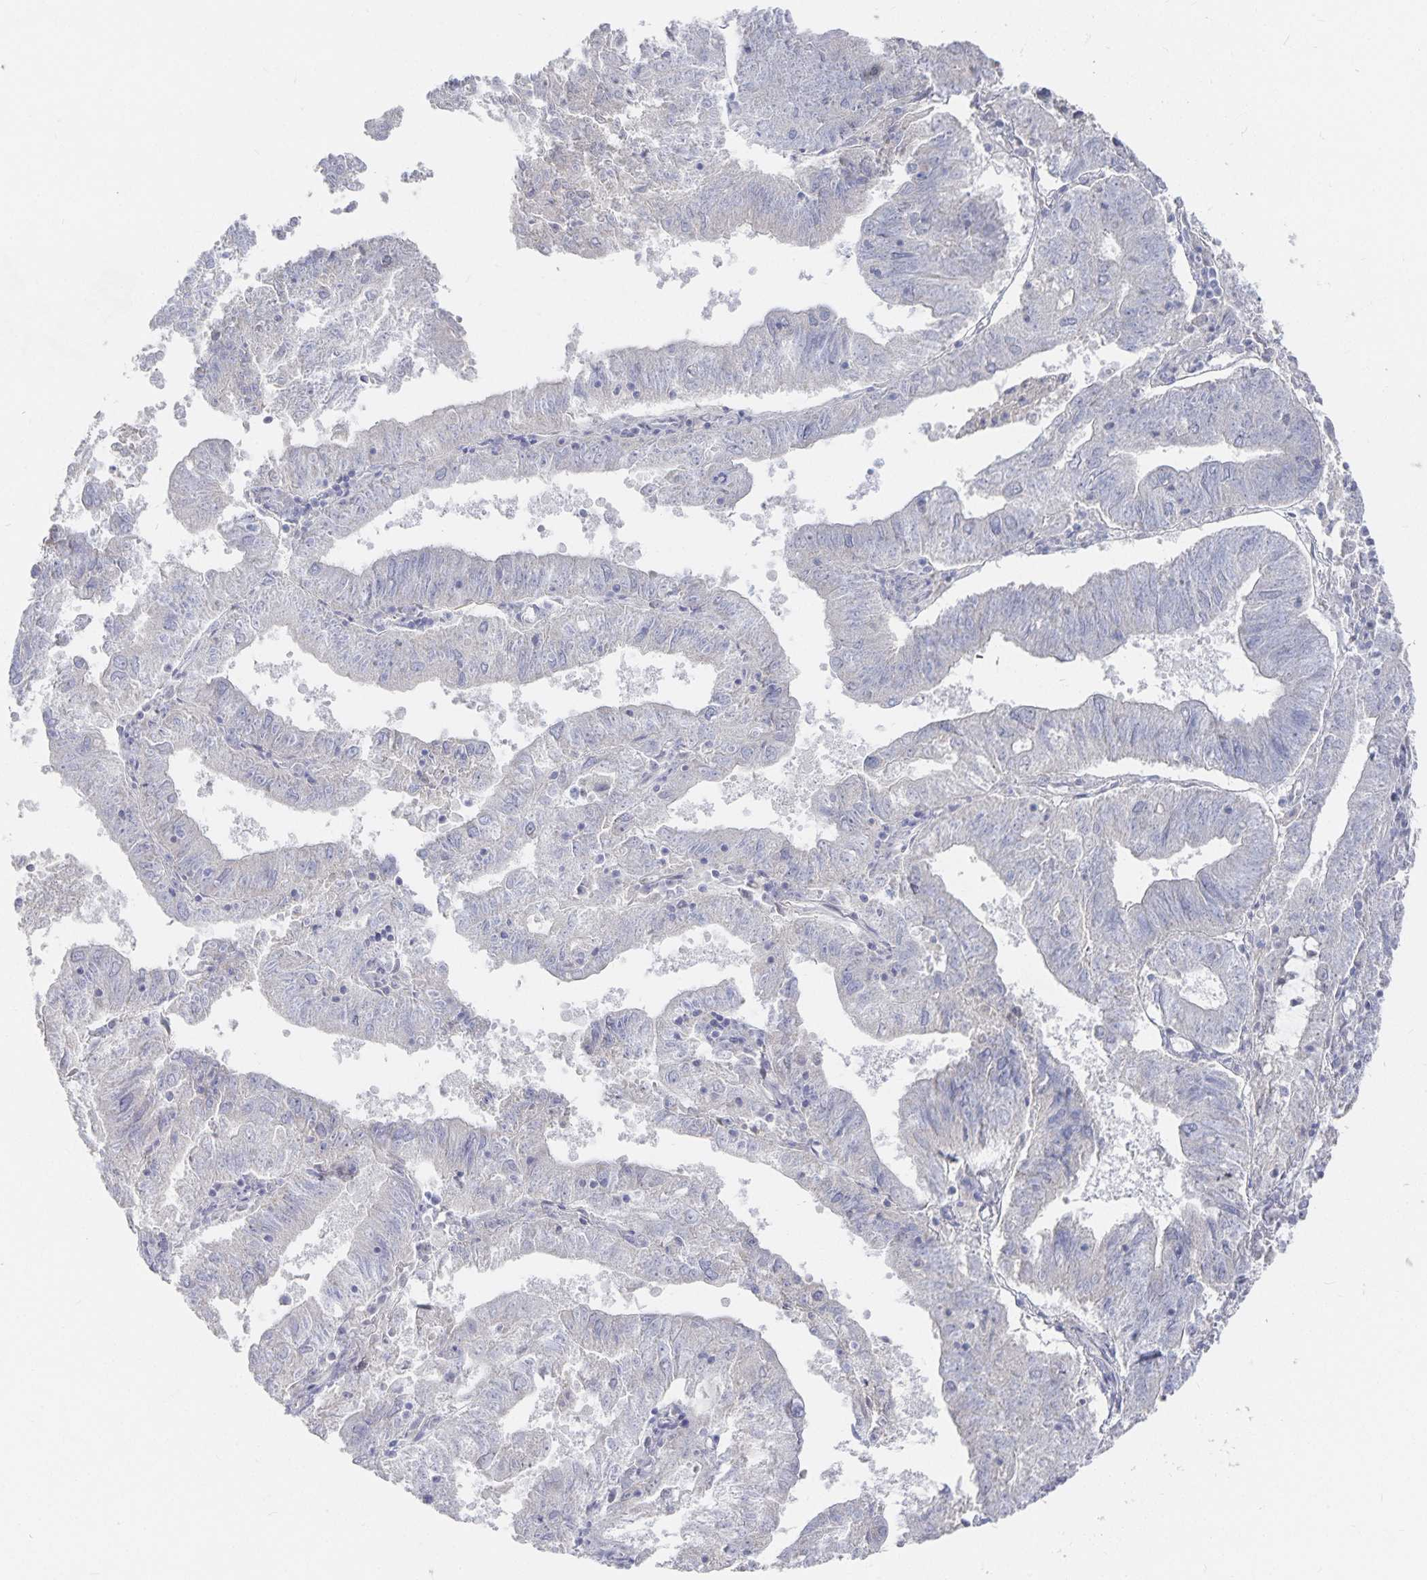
{"staining": {"intensity": "negative", "quantity": "none", "location": "none"}, "tissue": "endometrial cancer", "cell_type": "Tumor cells", "image_type": "cancer", "snomed": [{"axis": "morphology", "description": "Adenocarcinoma, NOS"}, {"axis": "topography", "description": "Endometrium"}], "caption": "The immunohistochemistry (IHC) histopathology image has no significant expression in tumor cells of endometrial cancer tissue. The staining was performed using DAB (3,3'-diaminobenzidine) to visualize the protein expression in brown, while the nuclei were stained in blue with hematoxylin (Magnification: 20x).", "gene": "DNAH9", "patient": {"sex": "female", "age": 82}}